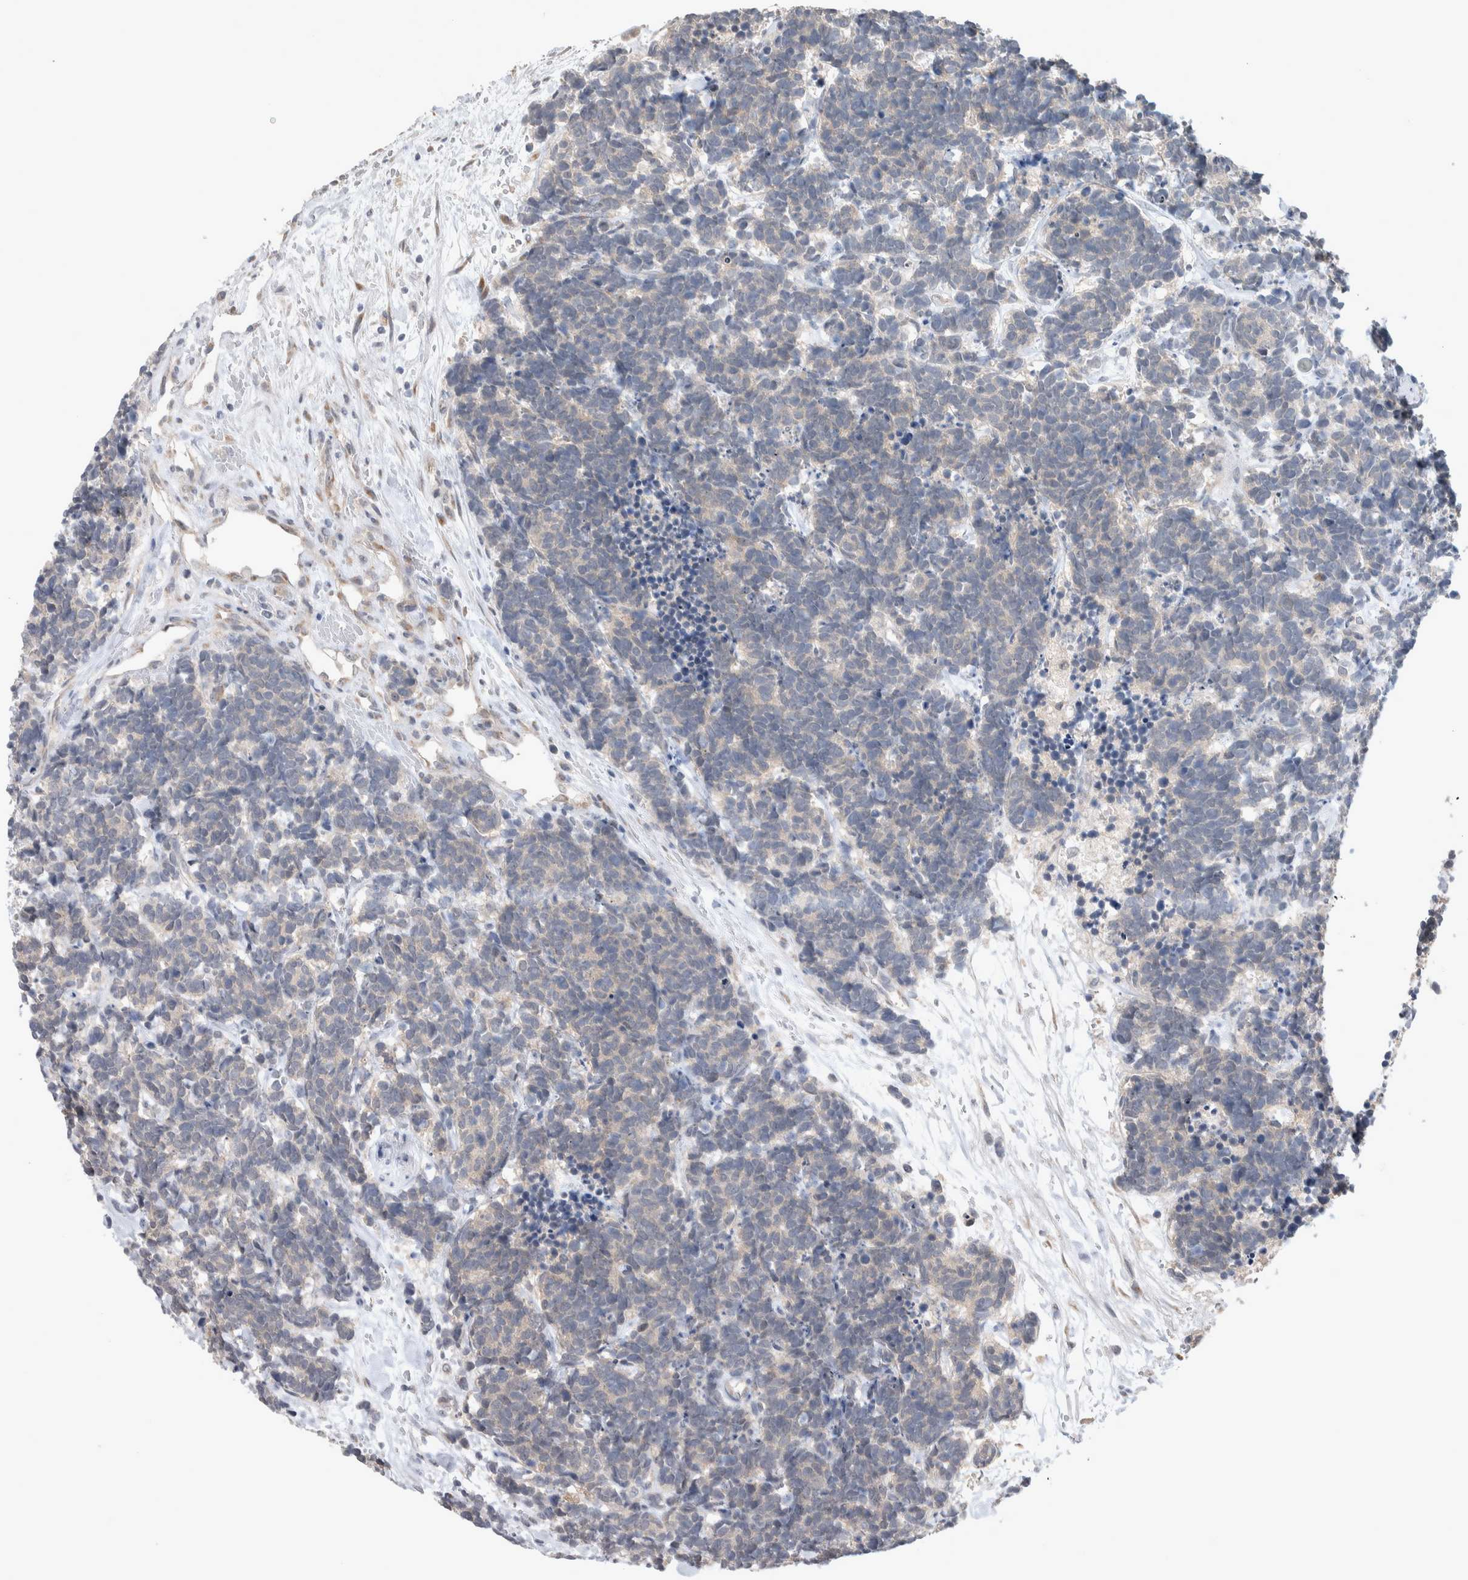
{"staining": {"intensity": "weak", "quantity": "<25%", "location": "cytoplasmic/membranous"}, "tissue": "carcinoid", "cell_type": "Tumor cells", "image_type": "cancer", "snomed": [{"axis": "morphology", "description": "Carcinoma, NOS"}, {"axis": "morphology", "description": "Carcinoid, malignant, NOS"}, {"axis": "topography", "description": "Urinary bladder"}], "caption": "Protein analysis of carcinoma reveals no significant expression in tumor cells.", "gene": "CUL2", "patient": {"sex": "male", "age": 57}}